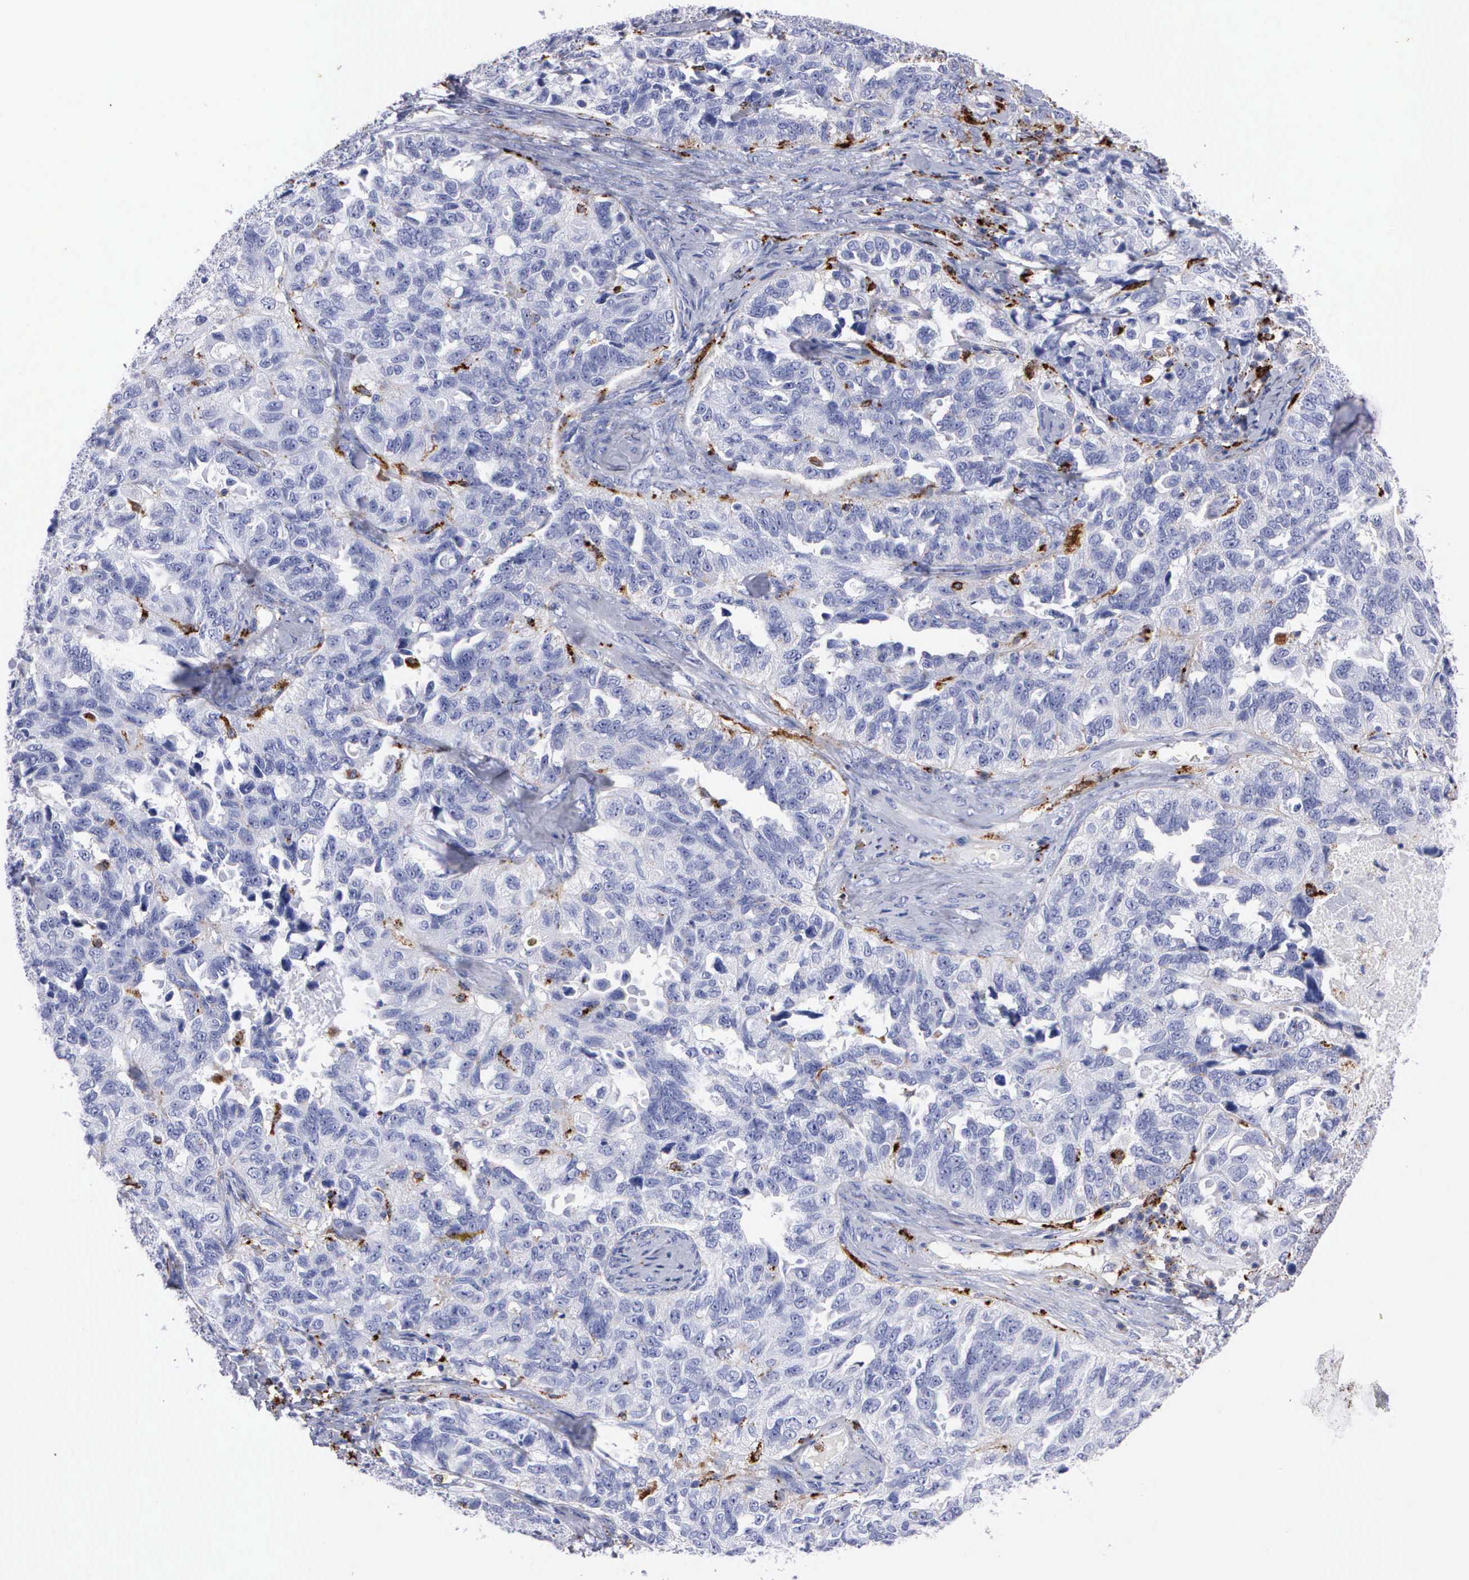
{"staining": {"intensity": "moderate", "quantity": "<25%", "location": "cytoplasmic/membranous"}, "tissue": "ovarian cancer", "cell_type": "Tumor cells", "image_type": "cancer", "snomed": [{"axis": "morphology", "description": "Cystadenocarcinoma, serous, NOS"}, {"axis": "topography", "description": "Ovary"}], "caption": "A brown stain highlights moderate cytoplasmic/membranous positivity of a protein in ovarian cancer (serous cystadenocarcinoma) tumor cells.", "gene": "CTSH", "patient": {"sex": "female", "age": 82}}